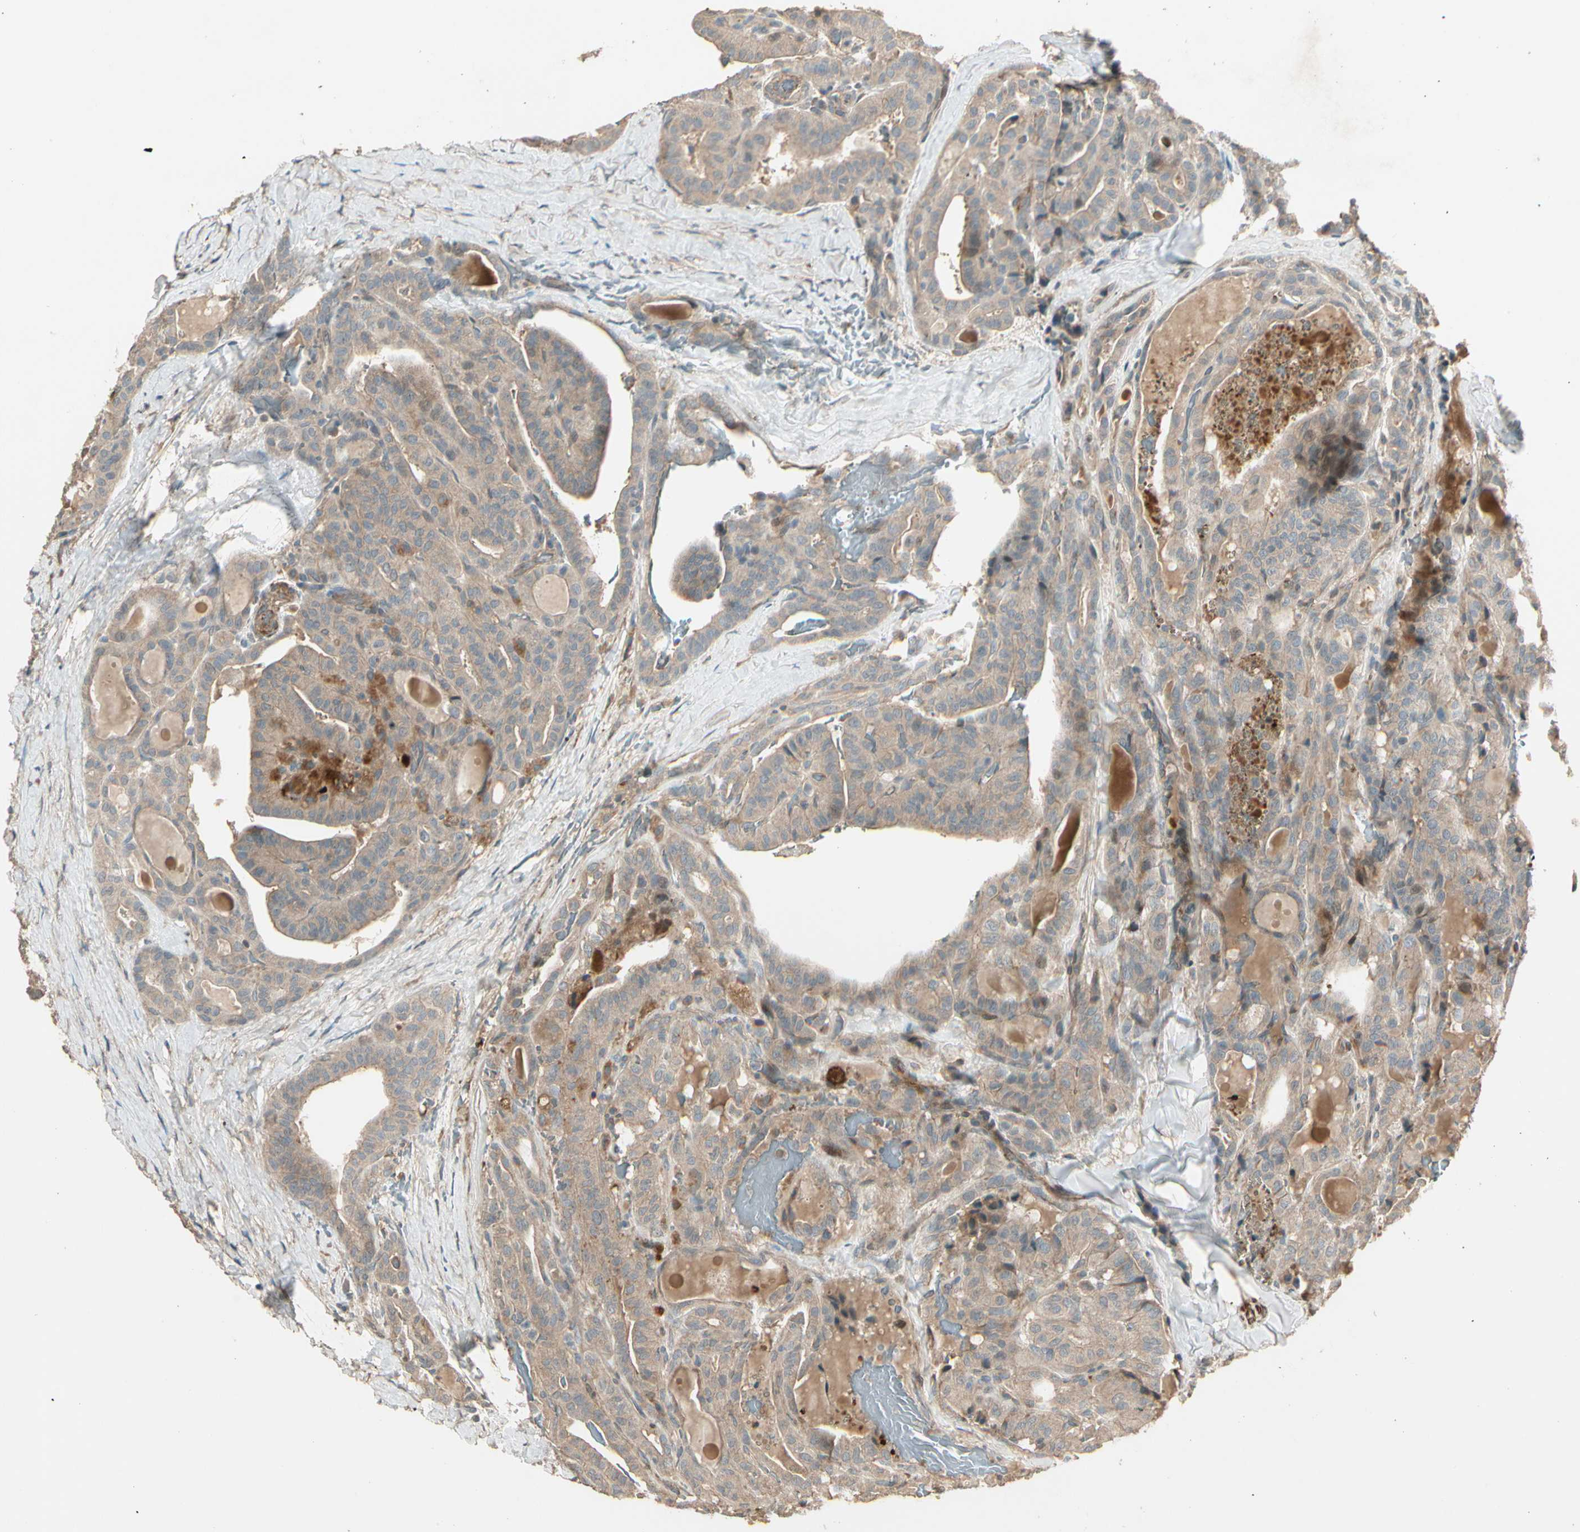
{"staining": {"intensity": "weak", "quantity": ">75%", "location": "cytoplasmic/membranous"}, "tissue": "thyroid cancer", "cell_type": "Tumor cells", "image_type": "cancer", "snomed": [{"axis": "morphology", "description": "Papillary adenocarcinoma, NOS"}, {"axis": "topography", "description": "Thyroid gland"}], "caption": "Immunohistochemistry of human papillary adenocarcinoma (thyroid) exhibits low levels of weak cytoplasmic/membranous positivity in about >75% of tumor cells.", "gene": "ACVR1", "patient": {"sex": "male", "age": 77}}